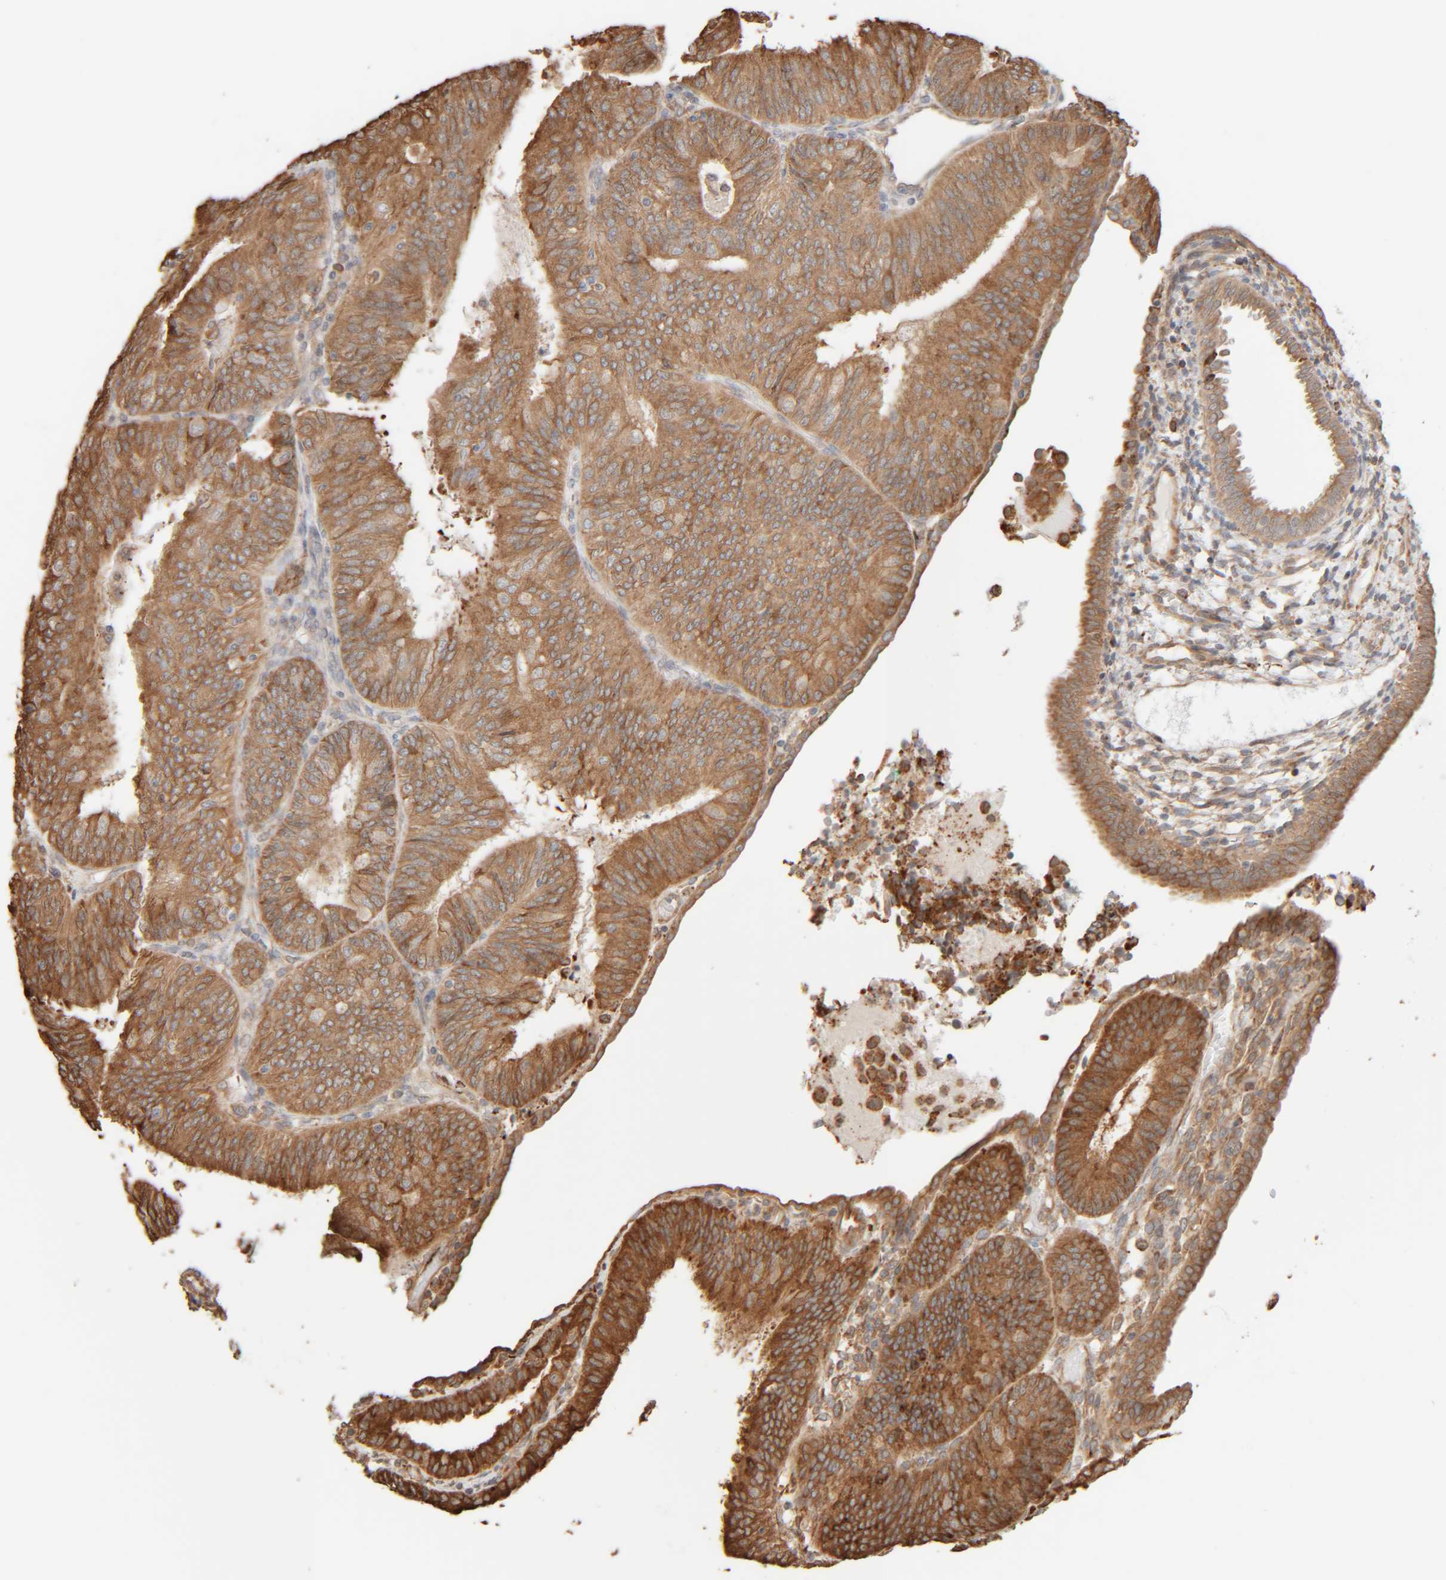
{"staining": {"intensity": "moderate", "quantity": ">75%", "location": "cytoplasmic/membranous"}, "tissue": "endometrial cancer", "cell_type": "Tumor cells", "image_type": "cancer", "snomed": [{"axis": "morphology", "description": "Adenocarcinoma, NOS"}, {"axis": "topography", "description": "Endometrium"}], "caption": "This is an image of IHC staining of adenocarcinoma (endometrial), which shows moderate expression in the cytoplasmic/membranous of tumor cells.", "gene": "INTS1", "patient": {"sex": "female", "age": 58}}